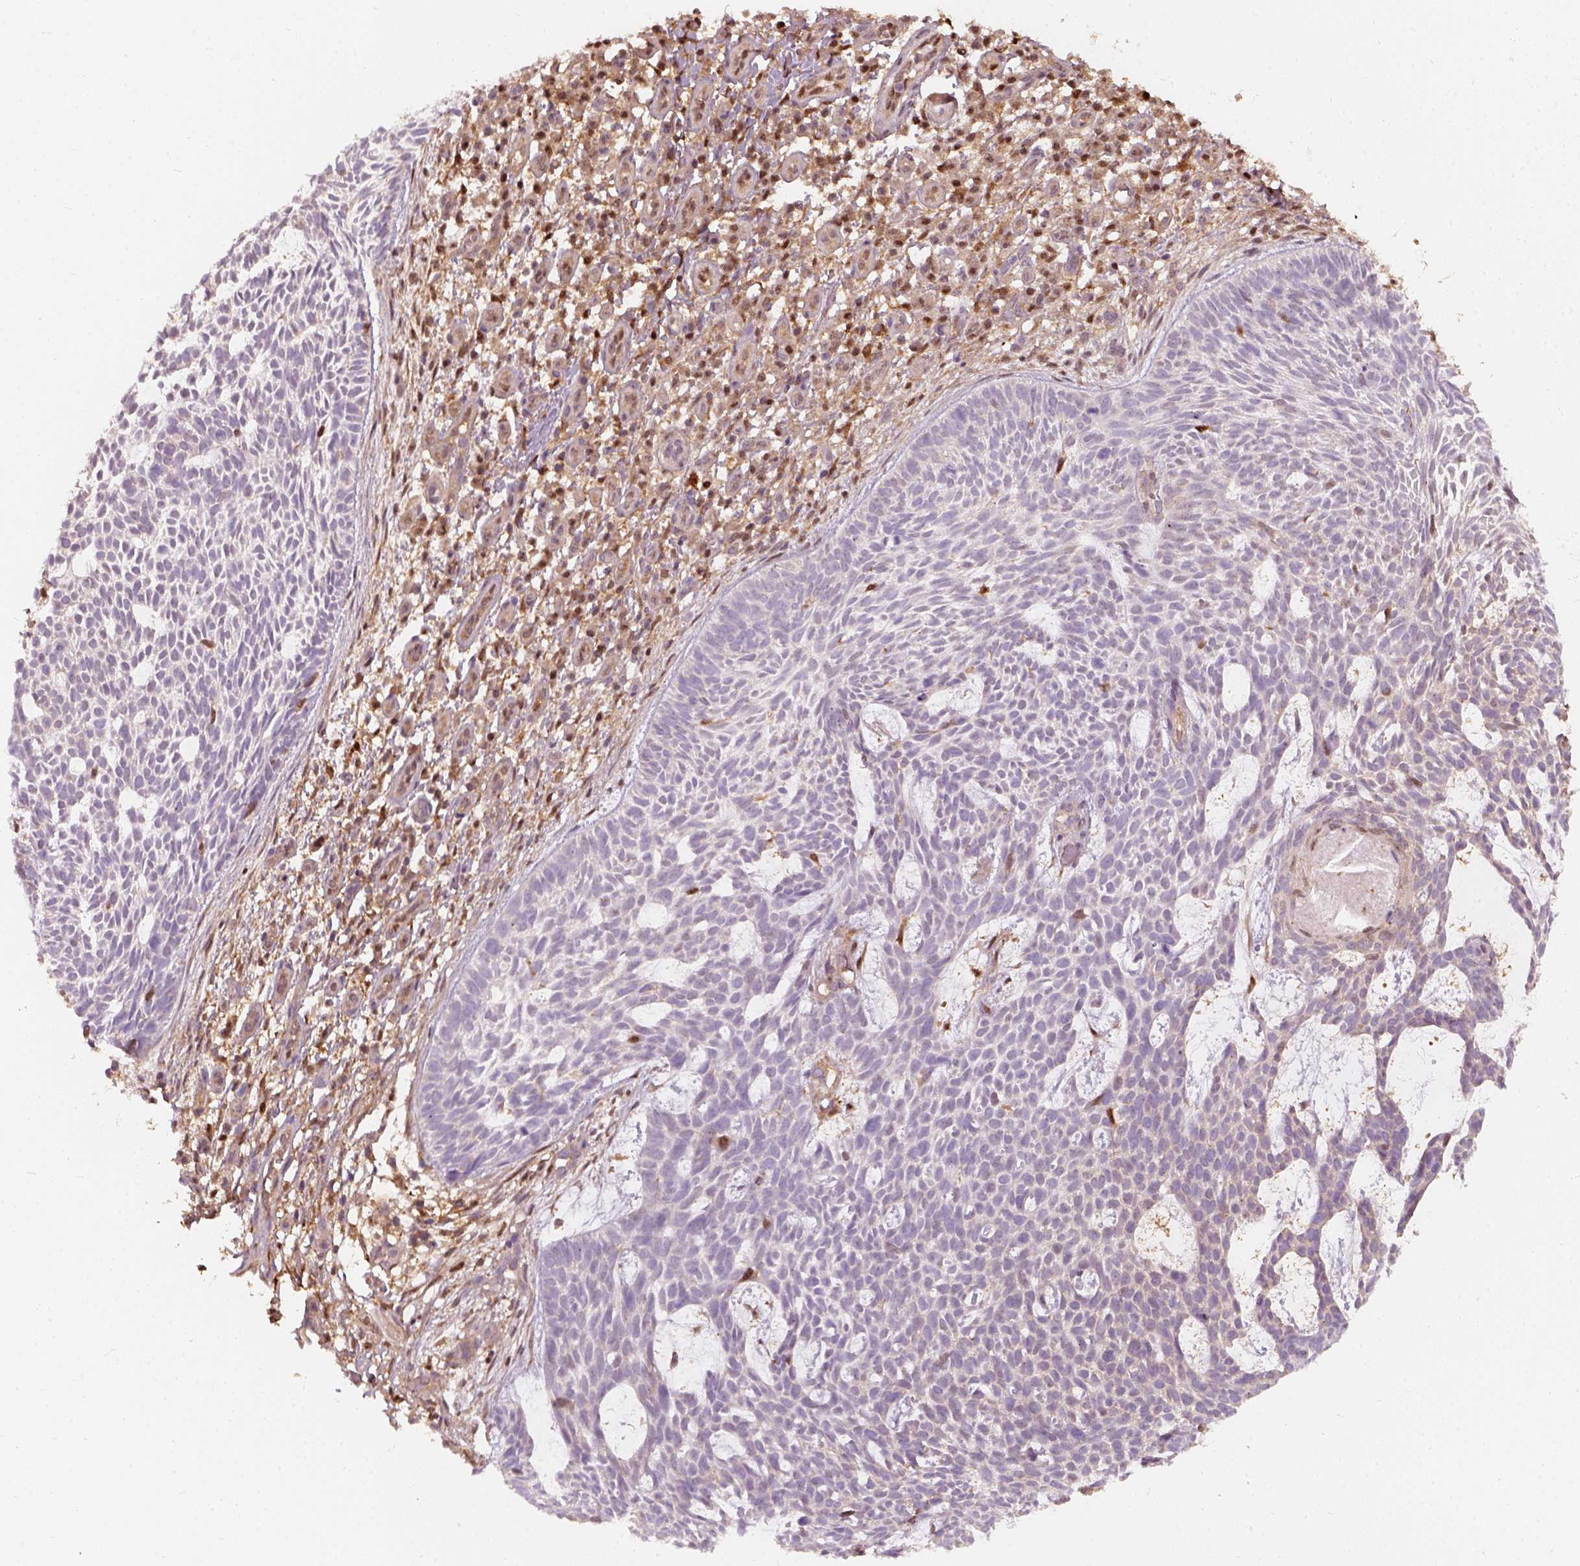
{"staining": {"intensity": "negative", "quantity": "none", "location": "none"}, "tissue": "skin cancer", "cell_type": "Tumor cells", "image_type": "cancer", "snomed": [{"axis": "morphology", "description": "Basal cell carcinoma"}, {"axis": "topography", "description": "Skin"}], "caption": "The photomicrograph exhibits no staining of tumor cells in skin cancer (basal cell carcinoma).", "gene": "SQSTM1", "patient": {"sex": "male", "age": 59}}